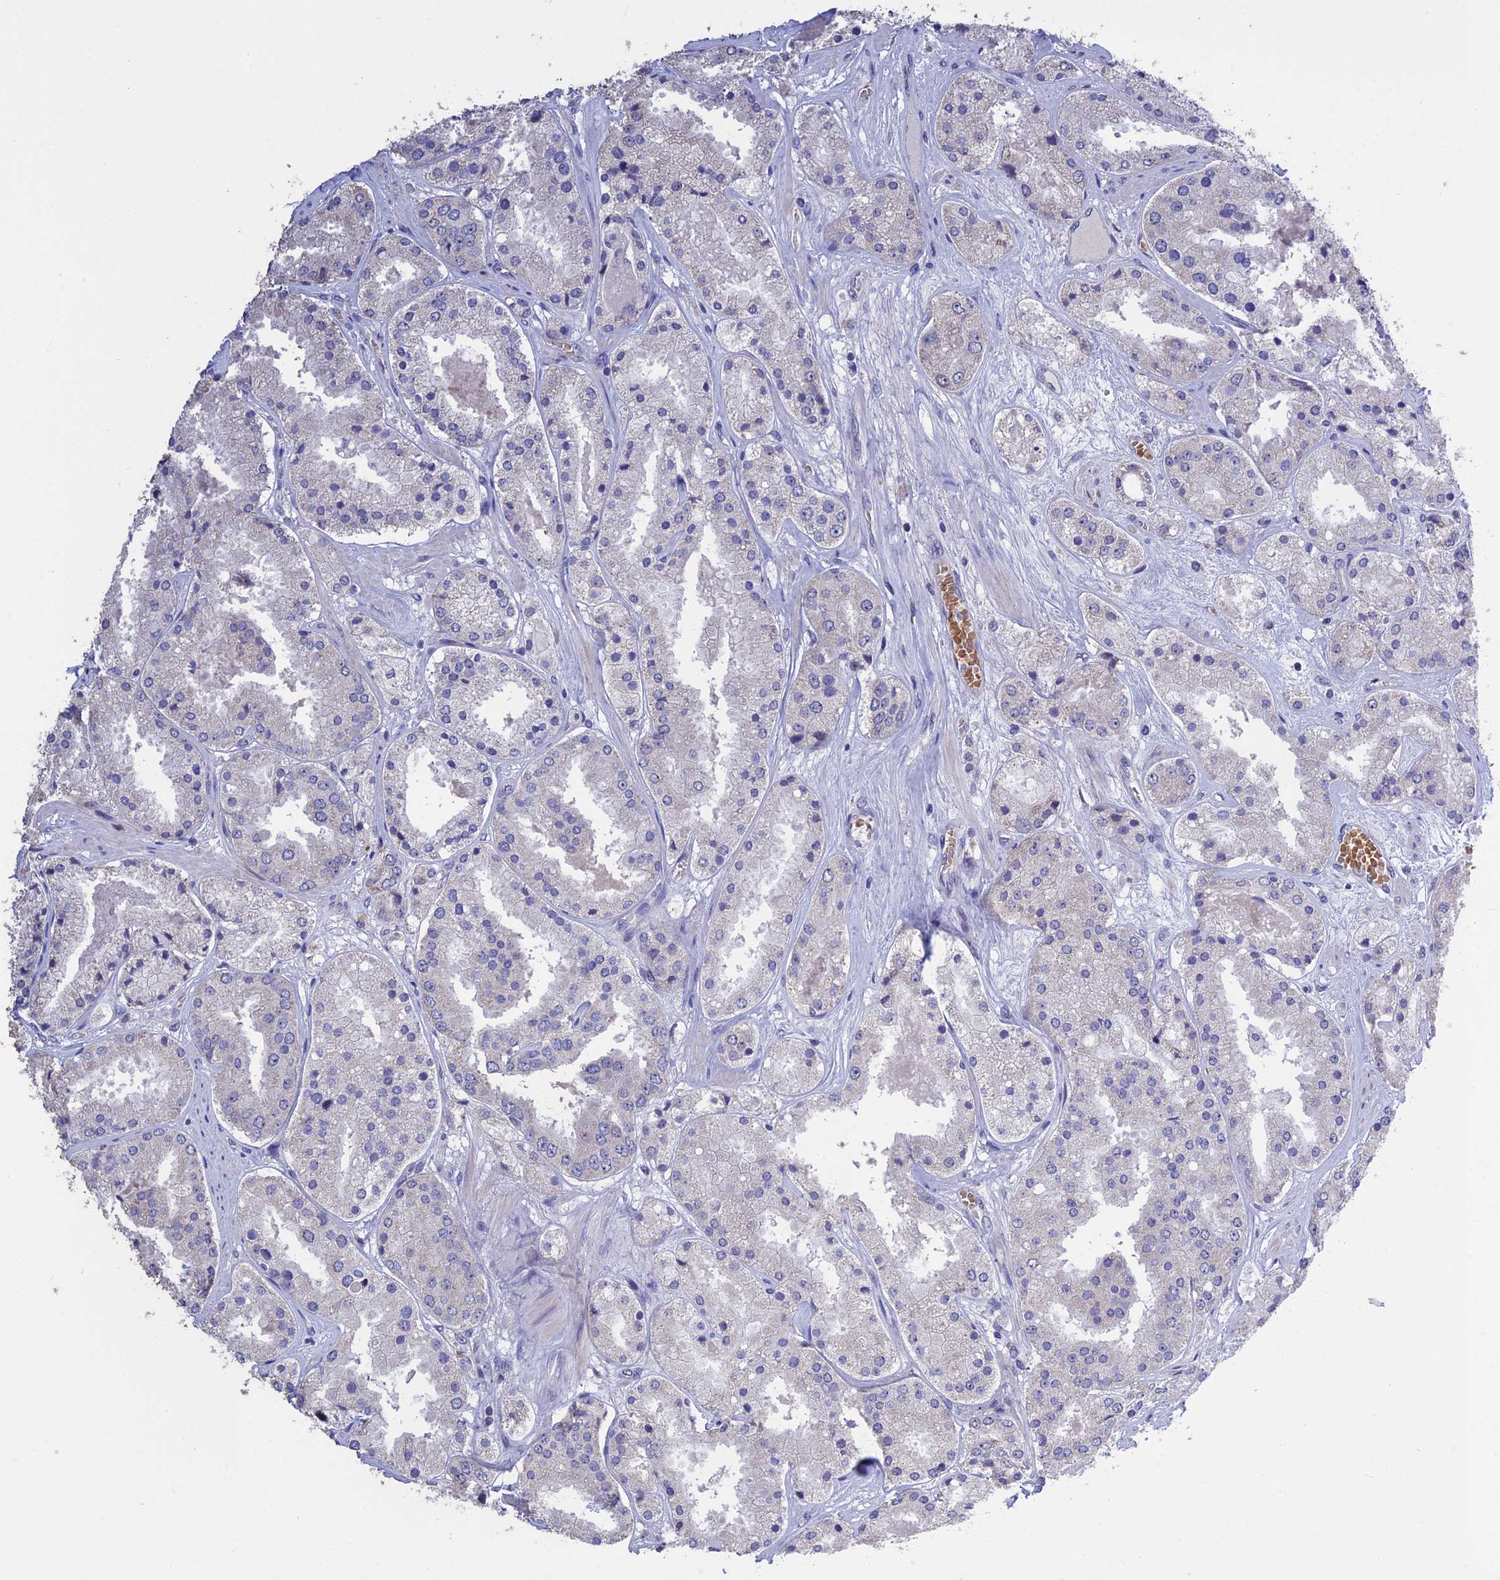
{"staining": {"intensity": "negative", "quantity": "none", "location": "none"}, "tissue": "prostate cancer", "cell_type": "Tumor cells", "image_type": "cancer", "snomed": [{"axis": "morphology", "description": "Adenocarcinoma, High grade"}, {"axis": "topography", "description": "Prostate"}], "caption": "An immunohistochemistry (IHC) histopathology image of prostate cancer (adenocarcinoma (high-grade)) is shown. There is no staining in tumor cells of prostate cancer (adenocarcinoma (high-grade)). (DAB immunohistochemistry with hematoxylin counter stain).", "gene": "KNOP1", "patient": {"sex": "male", "age": 63}}